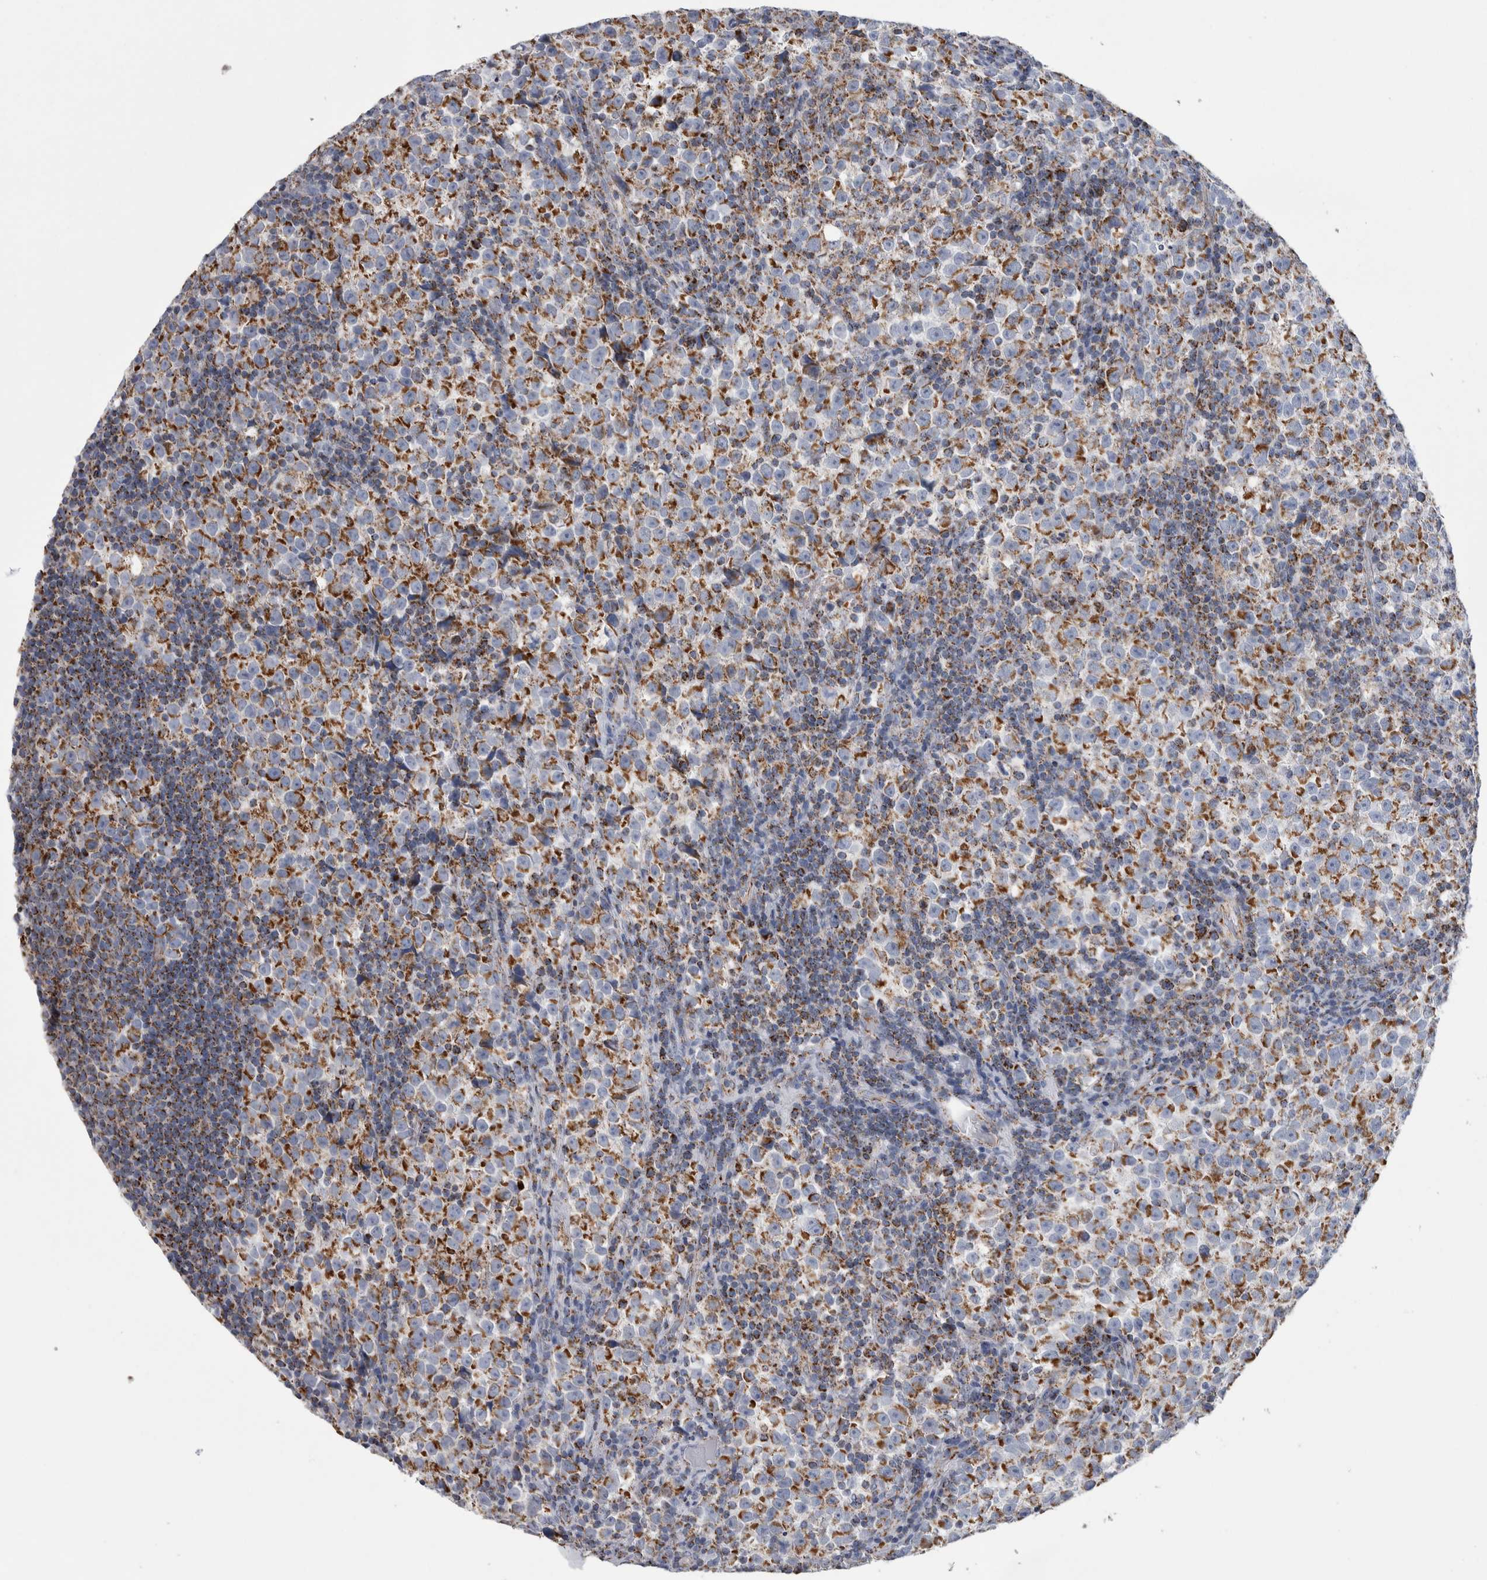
{"staining": {"intensity": "moderate", "quantity": ">75%", "location": "cytoplasmic/membranous"}, "tissue": "testis cancer", "cell_type": "Tumor cells", "image_type": "cancer", "snomed": [{"axis": "morphology", "description": "Normal tissue, NOS"}, {"axis": "morphology", "description": "Seminoma, NOS"}, {"axis": "topography", "description": "Testis"}], "caption": "A brown stain shows moderate cytoplasmic/membranous staining of a protein in seminoma (testis) tumor cells. The staining was performed using DAB, with brown indicating positive protein expression. Nuclei are stained blue with hematoxylin.", "gene": "ETFA", "patient": {"sex": "male", "age": 43}}